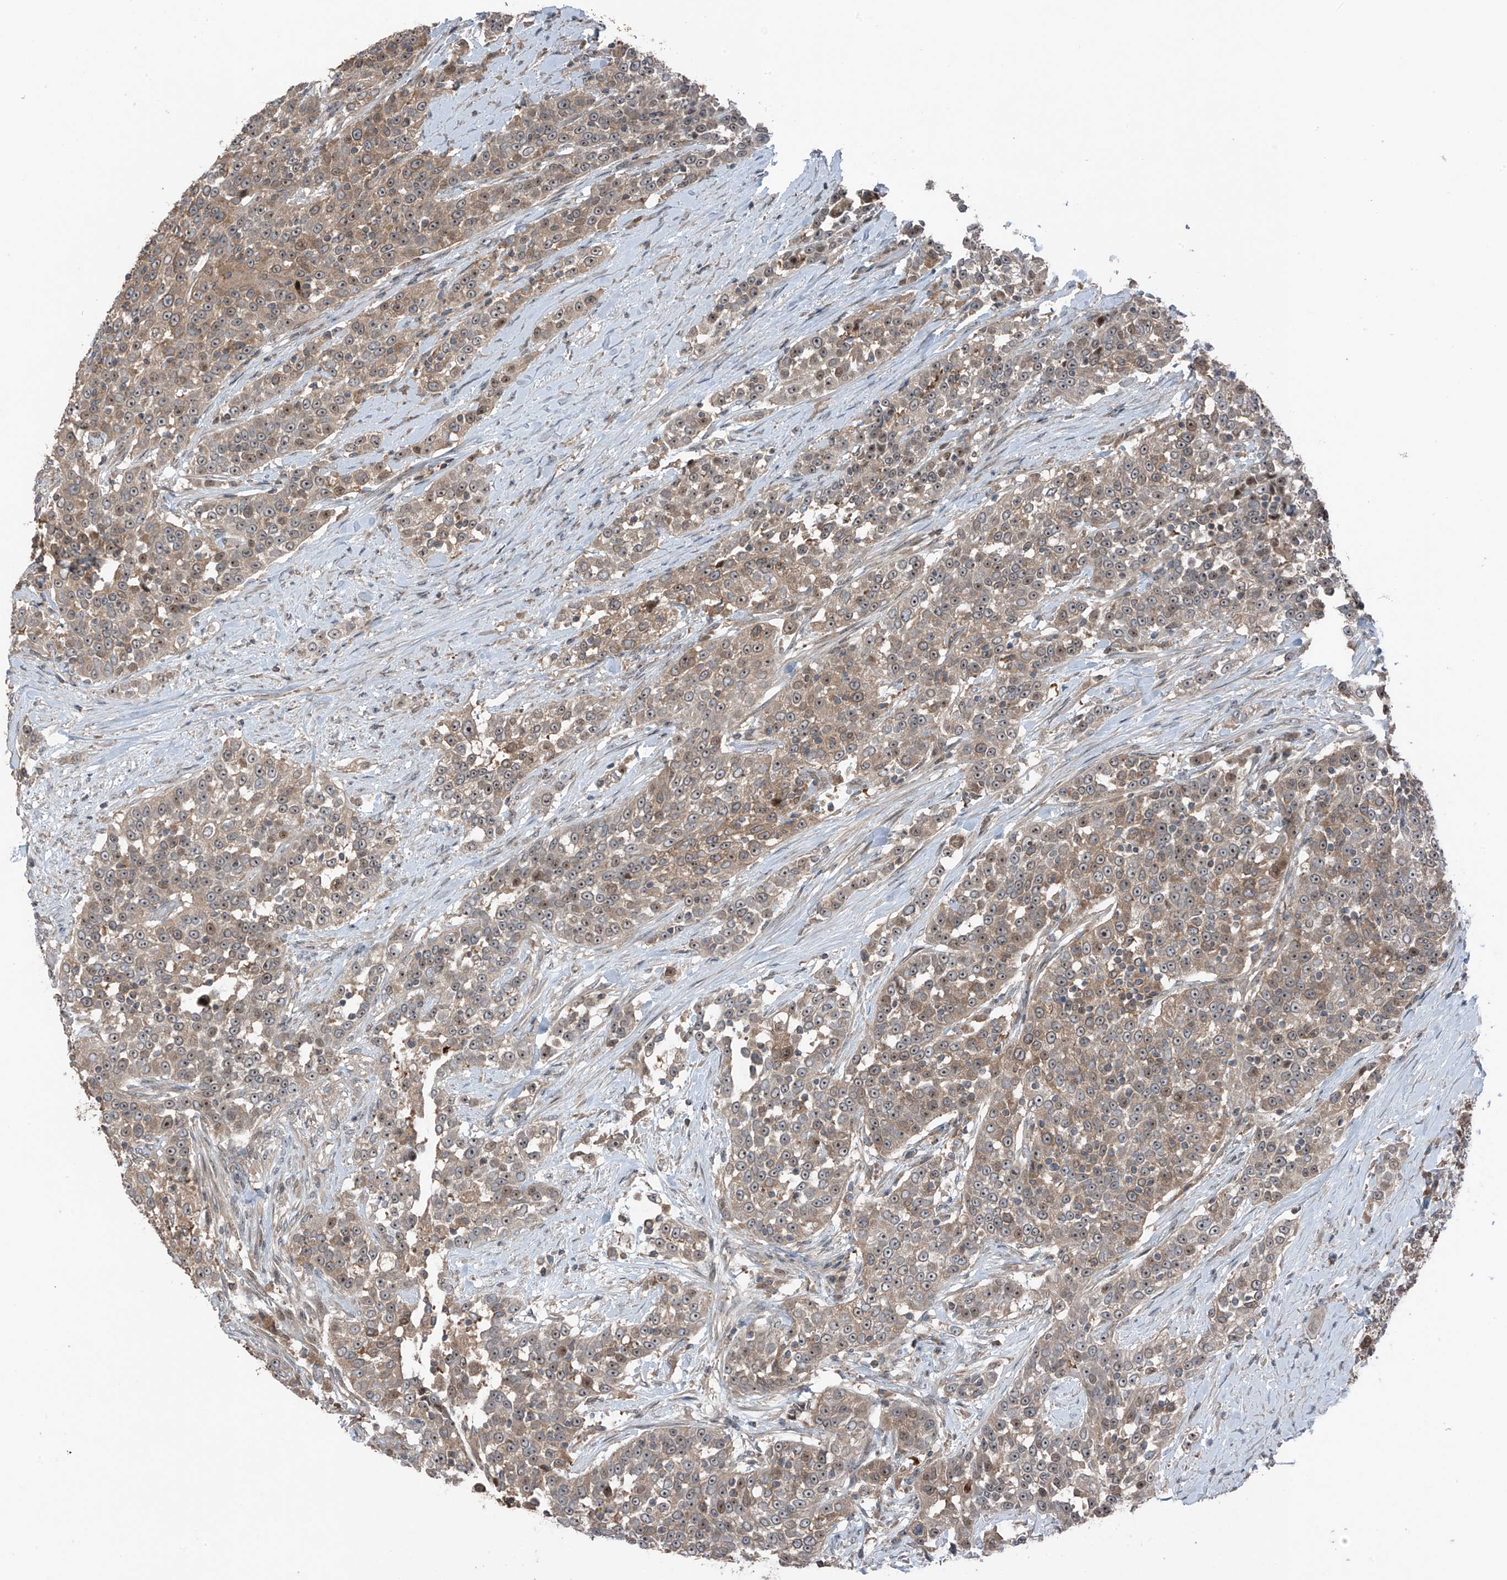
{"staining": {"intensity": "moderate", "quantity": ">75%", "location": "cytoplasmic/membranous,nuclear"}, "tissue": "urothelial cancer", "cell_type": "Tumor cells", "image_type": "cancer", "snomed": [{"axis": "morphology", "description": "Urothelial carcinoma, High grade"}, {"axis": "topography", "description": "Urinary bladder"}], "caption": "A brown stain highlights moderate cytoplasmic/membranous and nuclear staining of a protein in human urothelial cancer tumor cells. (Brightfield microscopy of DAB IHC at high magnification).", "gene": "TXNDC9", "patient": {"sex": "female", "age": 80}}